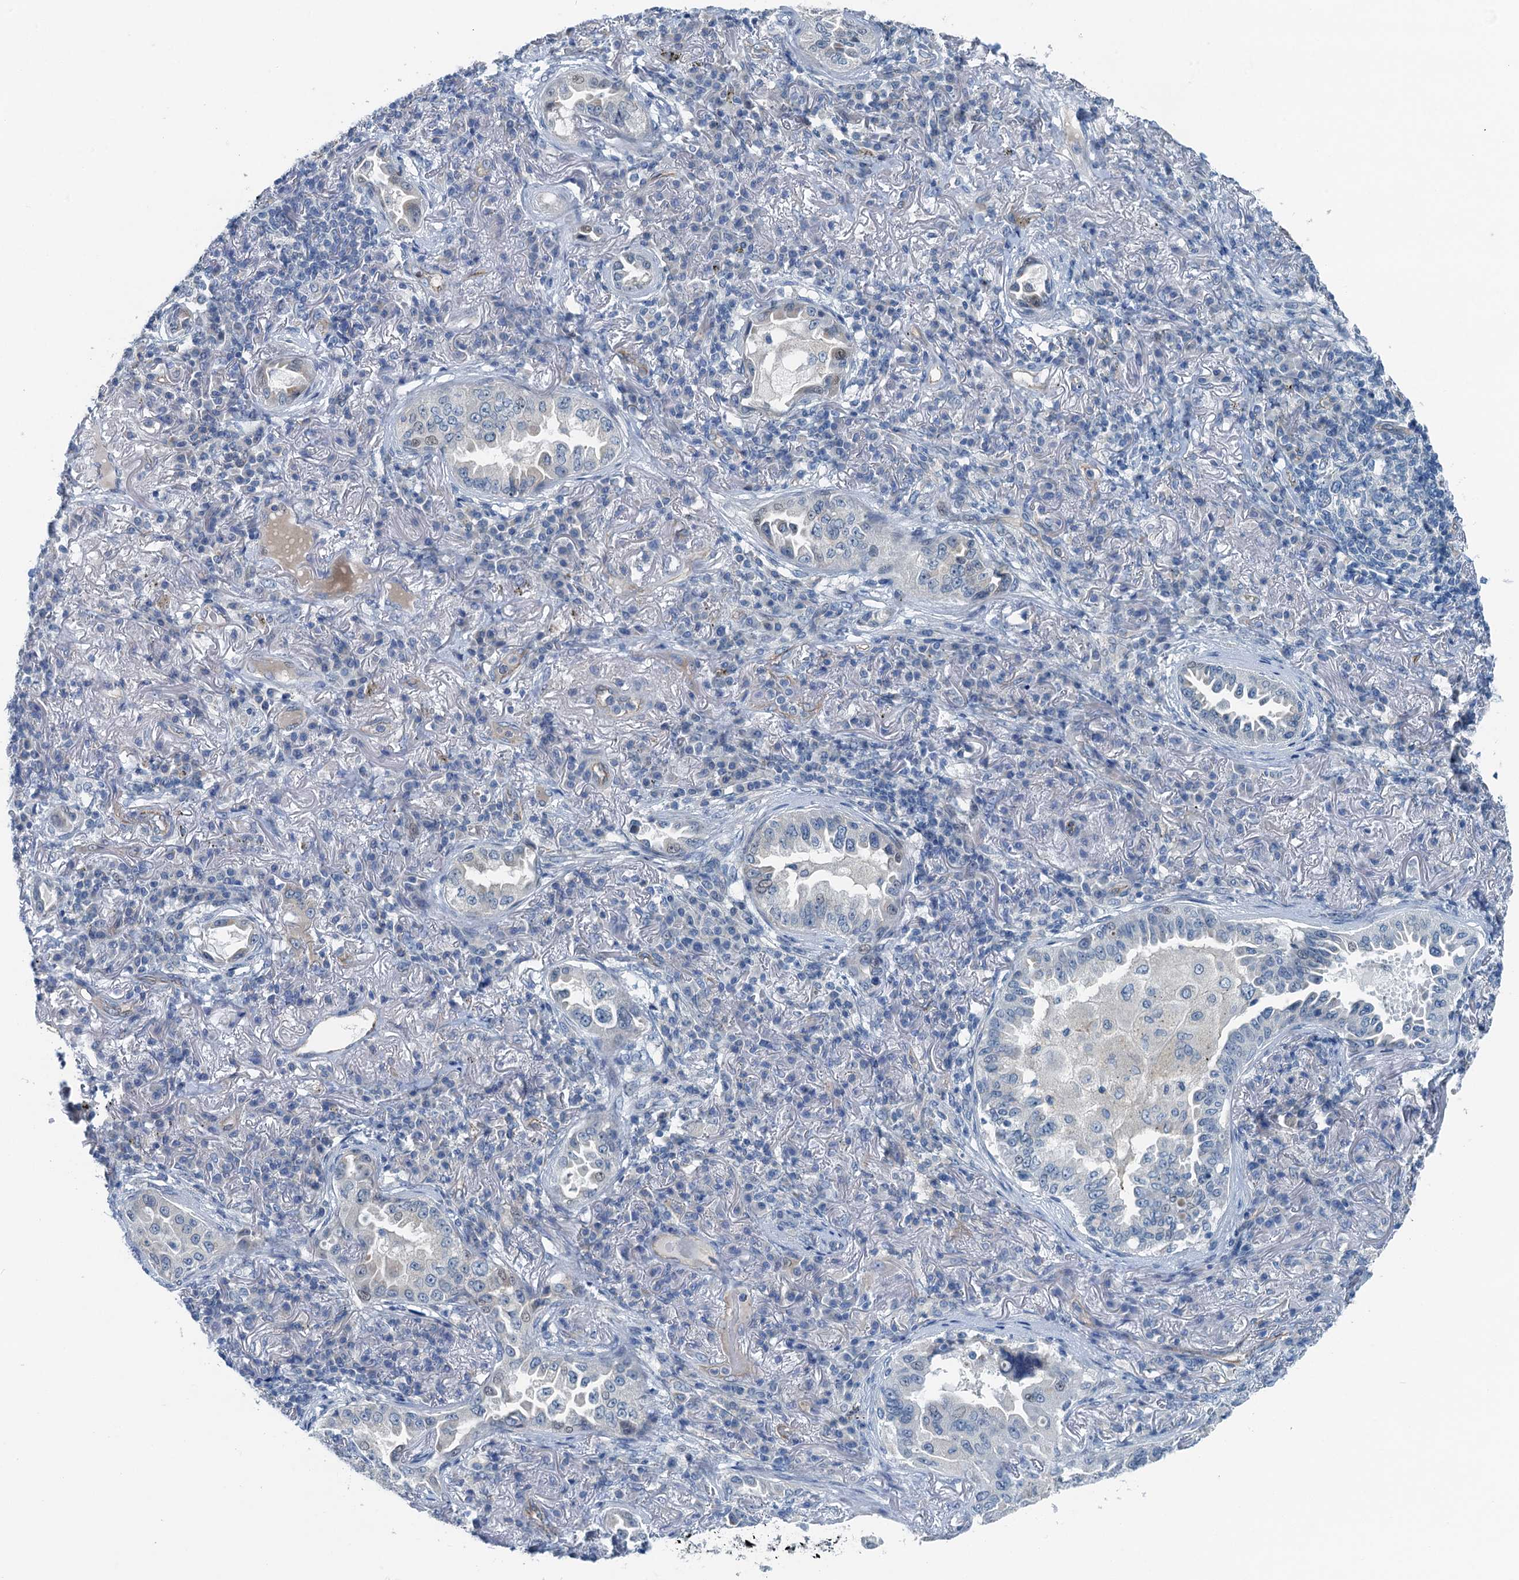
{"staining": {"intensity": "negative", "quantity": "none", "location": "none"}, "tissue": "lung cancer", "cell_type": "Tumor cells", "image_type": "cancer", "snomed": [{"axis": "morphology", "description": "Adenocarcinoma, NOS"}, {"axis": "topography", "description": "Lung"}], "caption": "This is an immunohistochemistry photomicrograph of human lung cancer. There is no staining in tumor cells.", "gene": "GFOD2", "patient": {"sex": "female", "age": 69}}